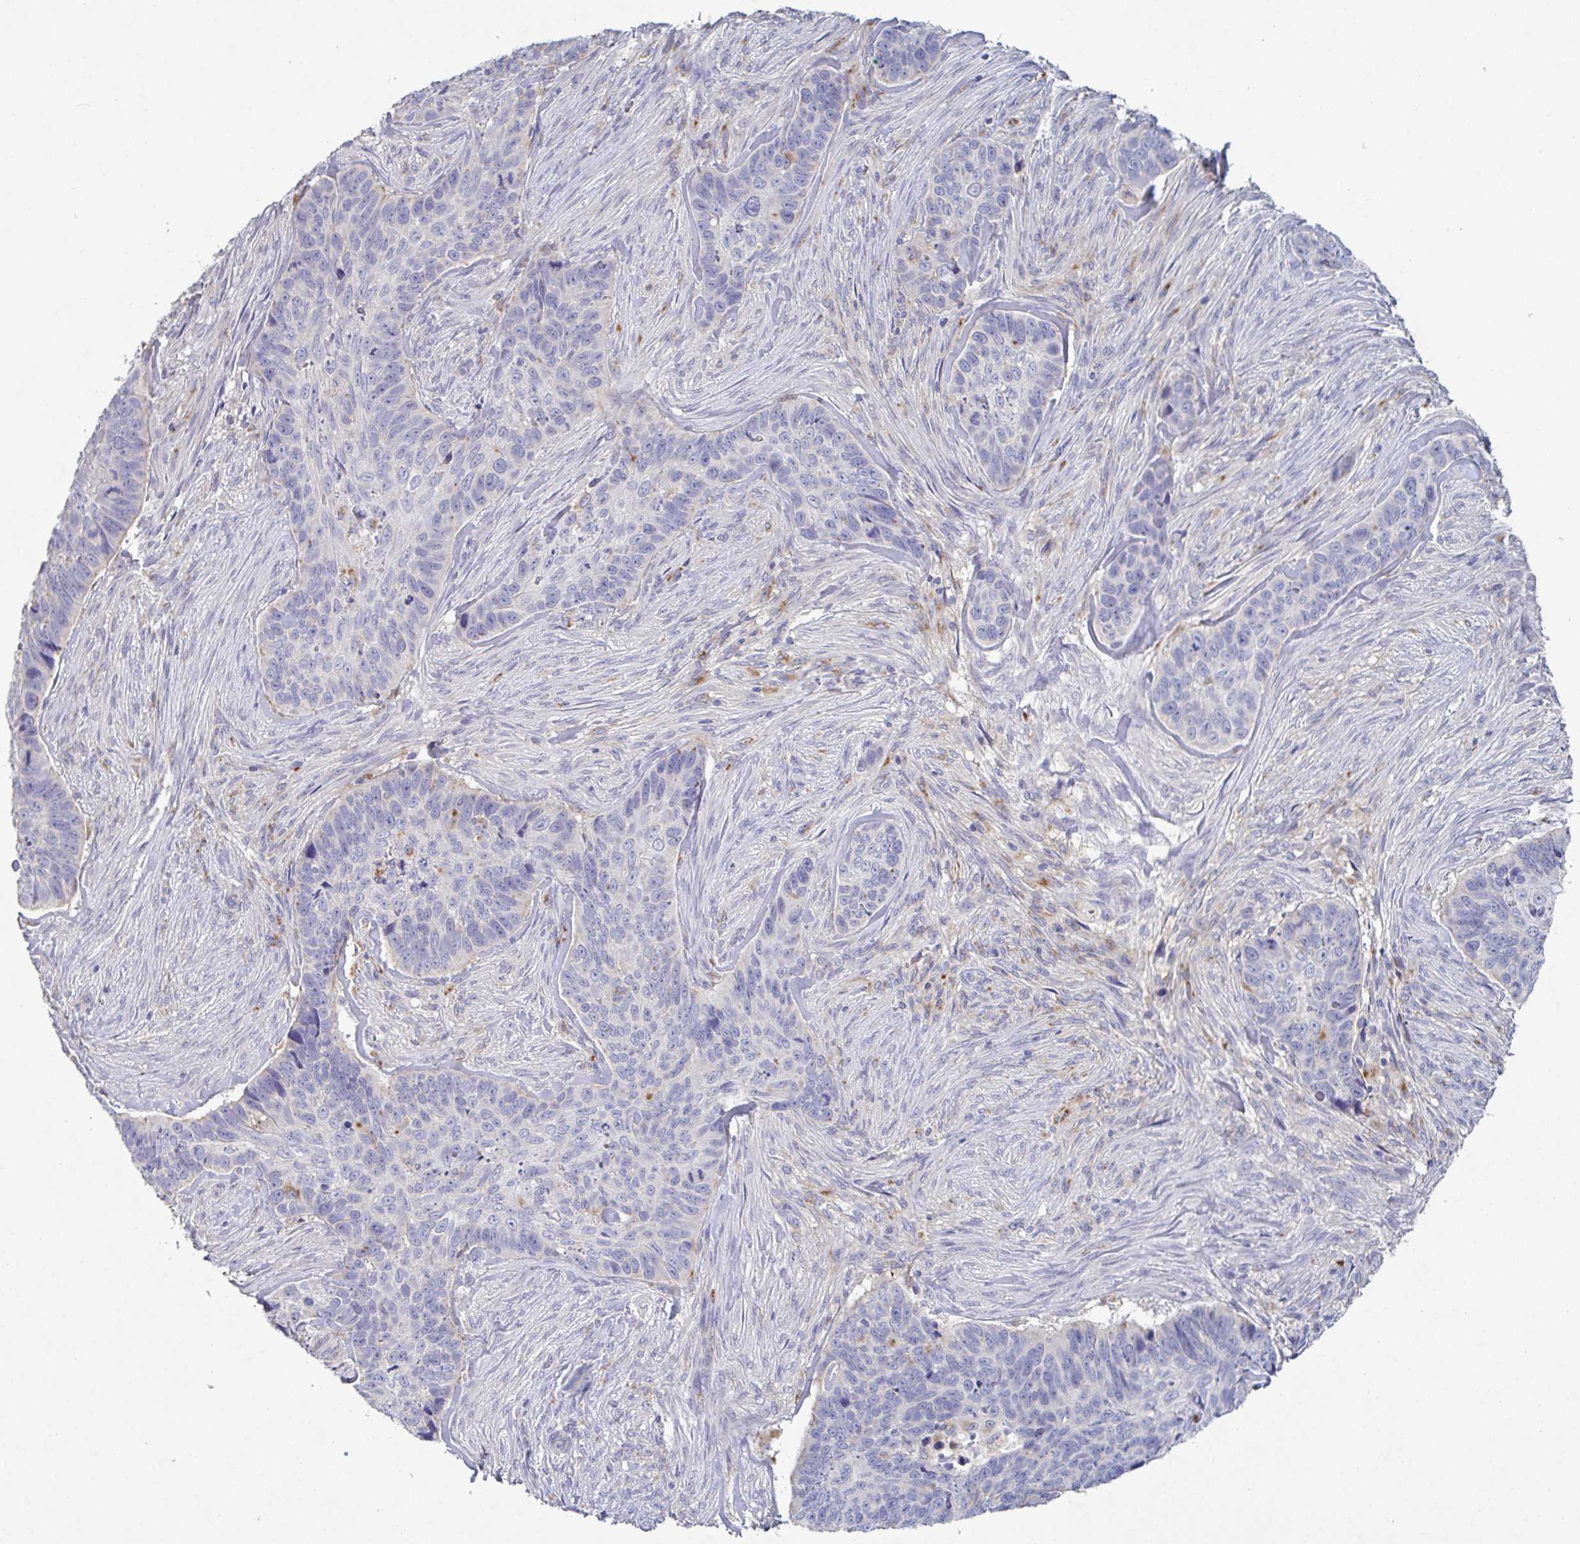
{"staining": {"intensity": "negative", "quantity": "none", "location": "none"}, "tissue": "skin cancer", "cell_type": "Tumor cells", "image_type": "cancer", "snomed": [{"axis": "morphology", "description": "Basal cell carcinoma"}, {"axis": "topography", "description": "Skin"}], "caption": "This histopathology image is of skin cancer stained with IHC to label a protein in brown with the nuclei are counter-stained blue. There is no positivity in tumor cells. (DAB (3,3'-diaminobenzidine) immunohistochemistry (IHC), high magnification).", "gene": "GALNT13", "patient": {"sex": "female", "age": 82}}